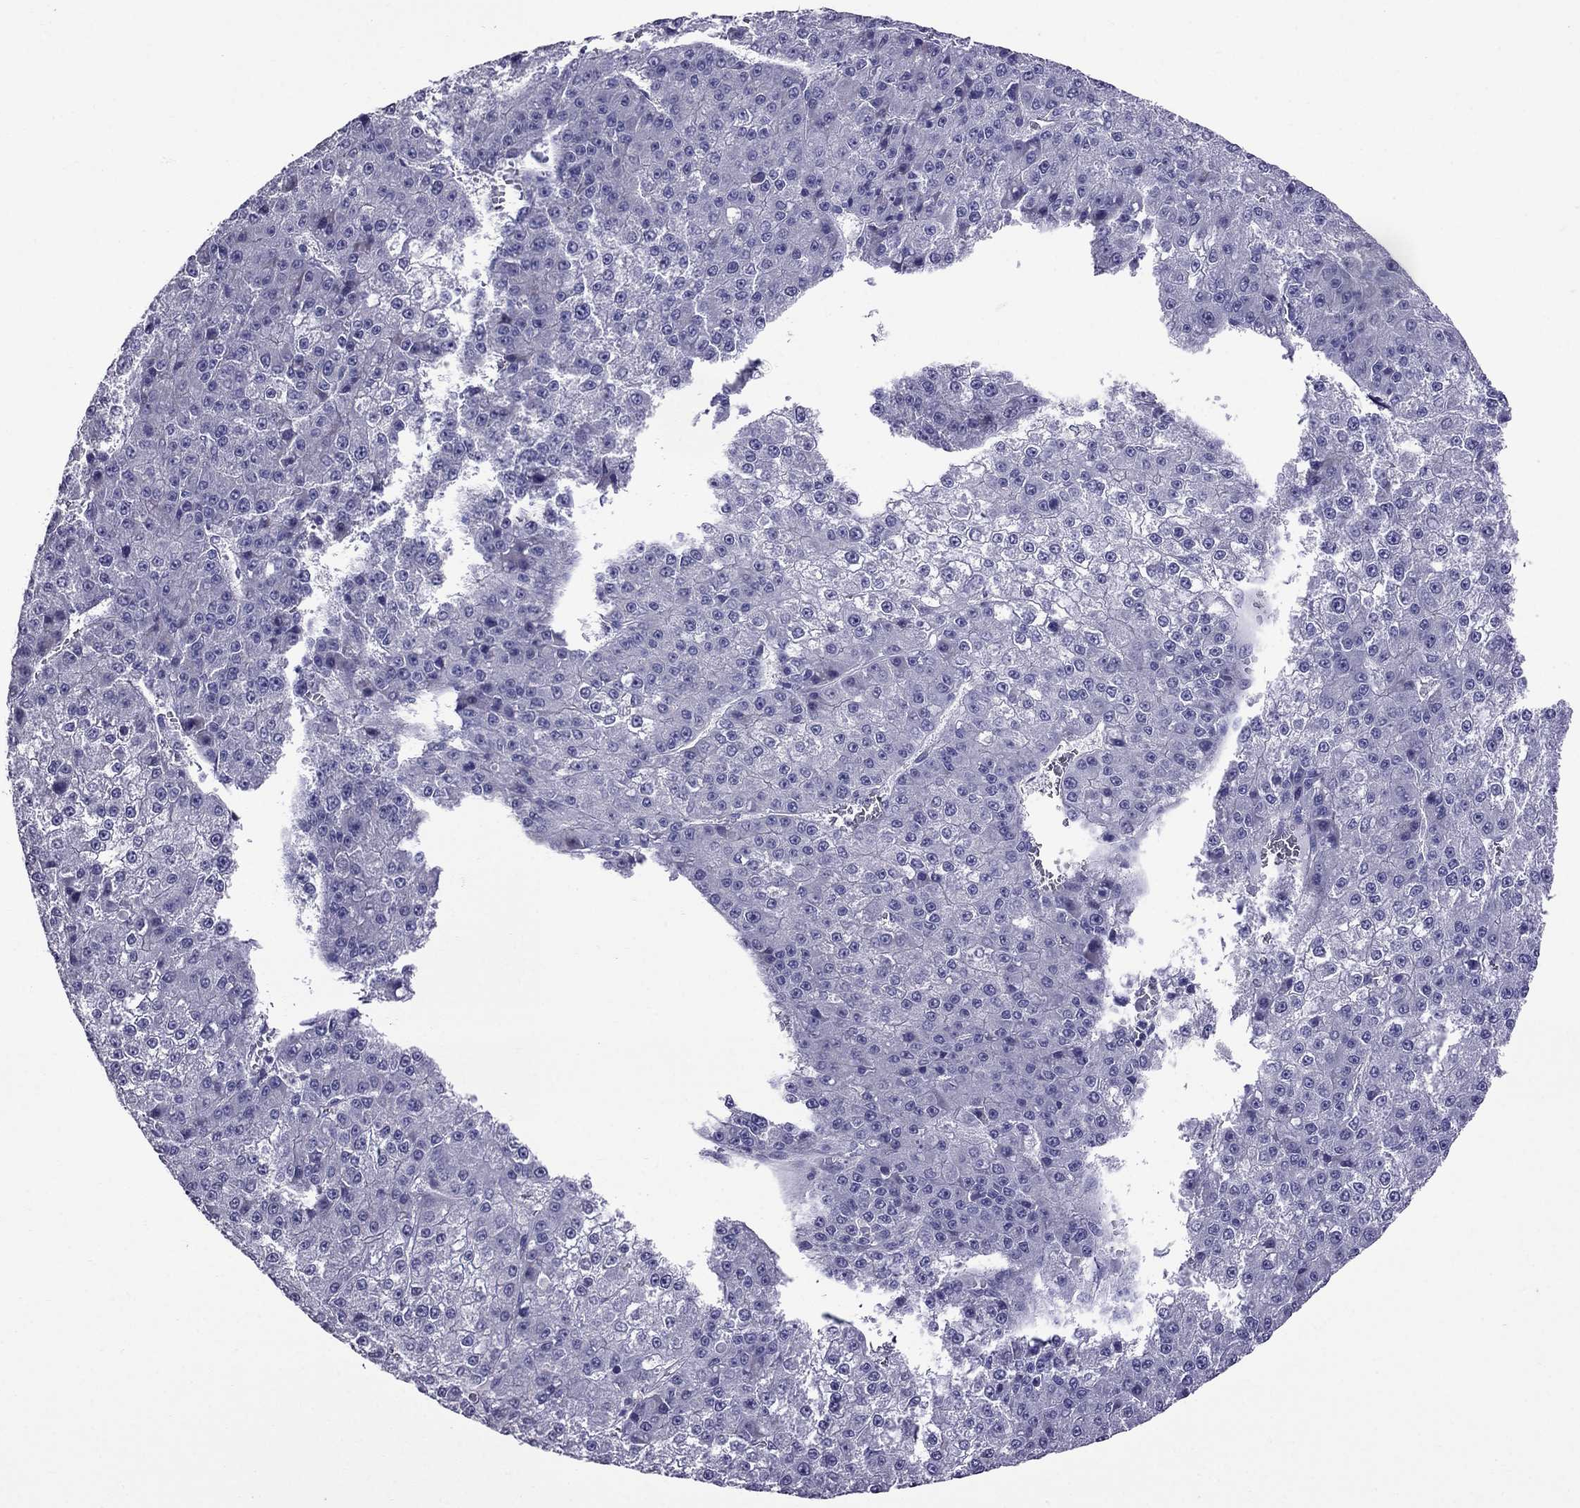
{"staining": {"intensity": "negative", "quantity": "none", "location": "none"}, "tissue": "liver cancer", "cell_type": "Tumor cells", "image_type": "cancer", "snomed": [{"axis": "morphology", "description": "Carcinoma, Hepatocellular, NOS"}, {"axis": "topography", "description": "Liver"}], "caption": "Immunohistochemical staining of liver cancer (hepatocellular carcinoma) shows no significant positivity in tumor cells. (IHC, brightfield microscopy, high magnification).", "gene": "OXCT2", "patient": {"sex": "female", "age": 73}}